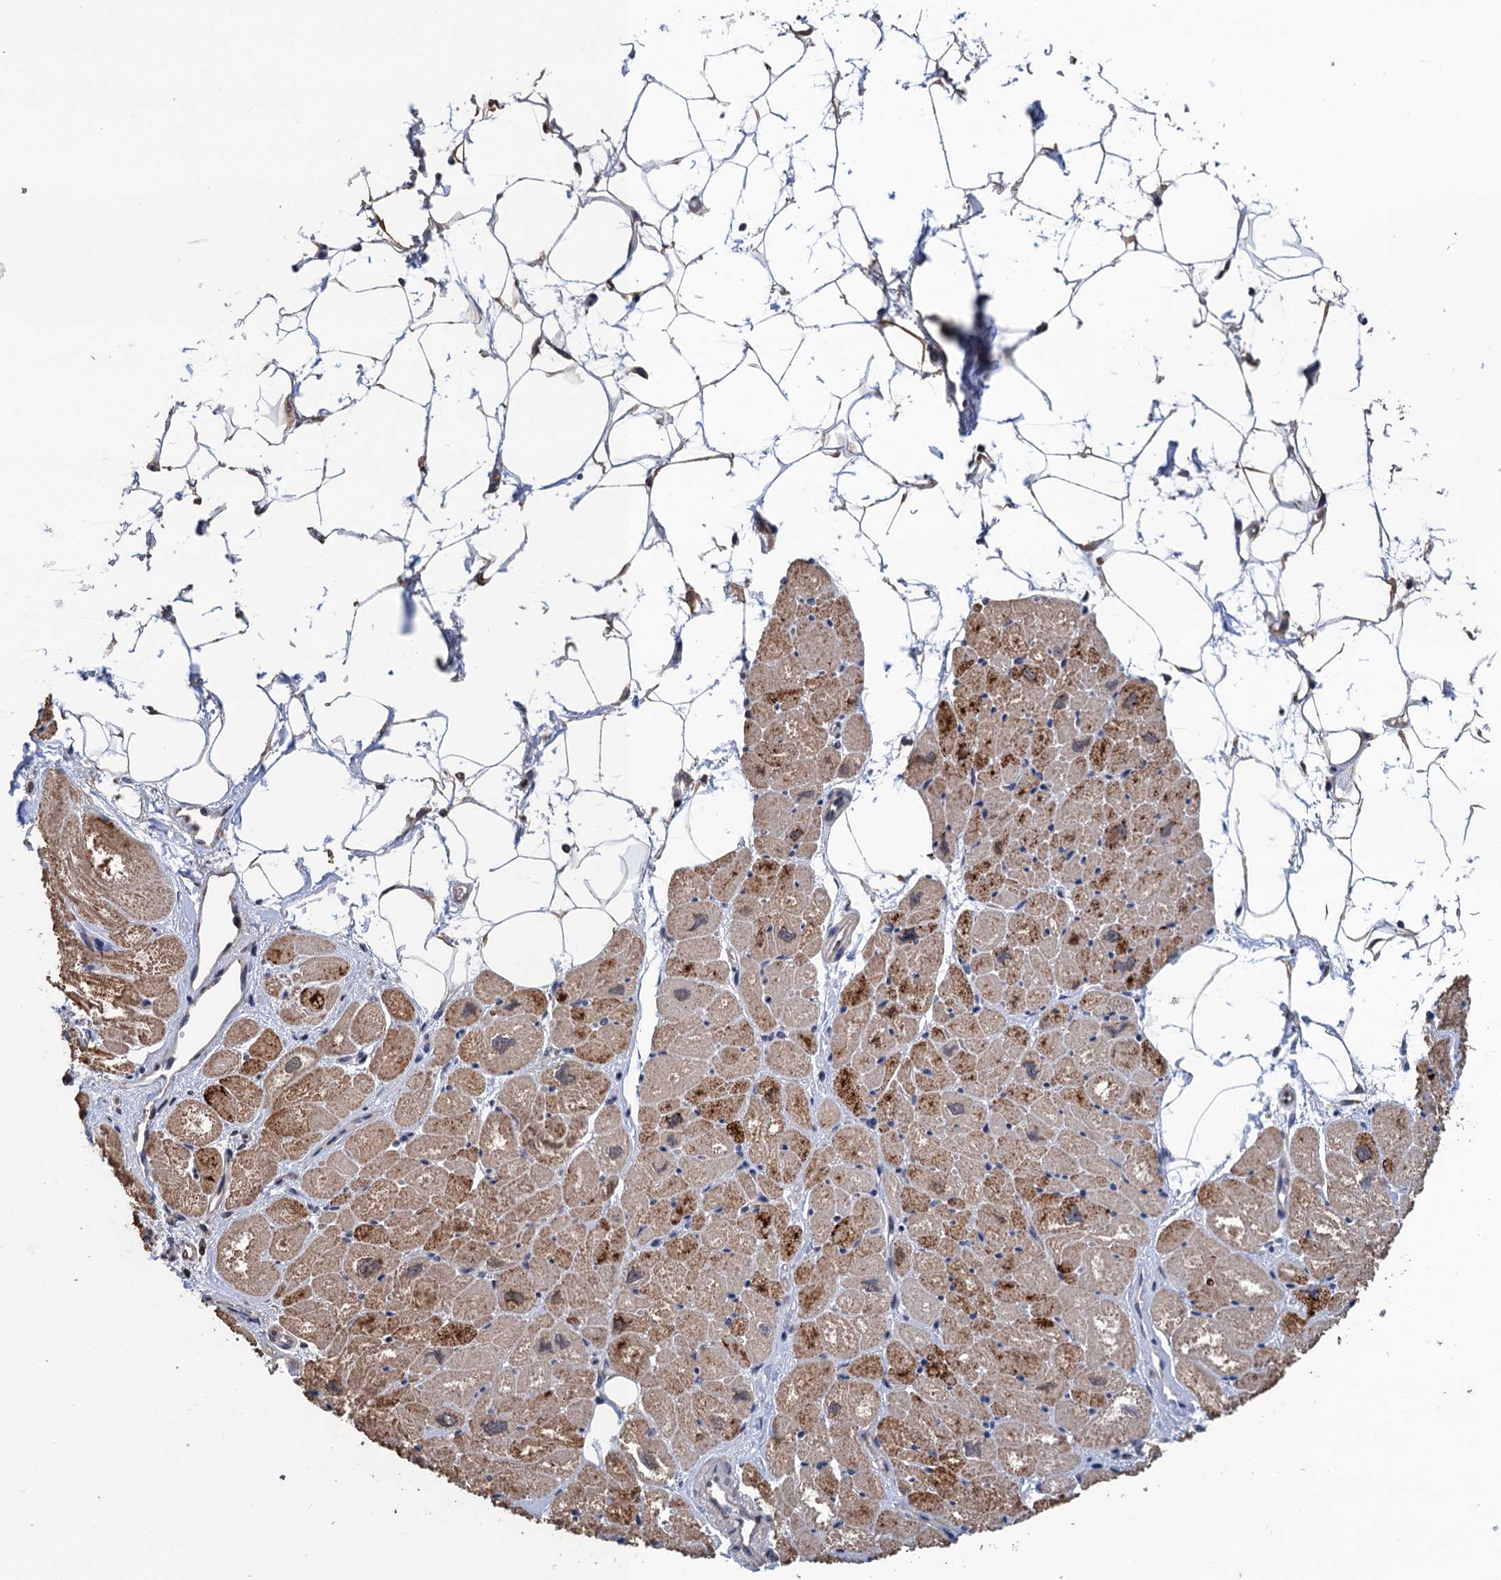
{"staining": {"intensity": "moderate", "quantity": "25%-75%", "location": "cytoplasmic/membranous"}, "tissue": "heart muscle", "cell_type": "Cardiomyocytes", "image_type": "normal", "snomed": [{"axis": "morphology", "description": "Normal tissue, NOS"}, {"axis": "topography", "description": "Heart"}], "caption": "Unremarkable heart muscle shows moderate cytoplasmic/membranous positivity in approximately 25%-75% of cardiomyocytes (DAB IHC, brown staining for protein, blue staining for nuclei)..", "gene": "ART5", "patient": {"sex": "male", "age": 50}}